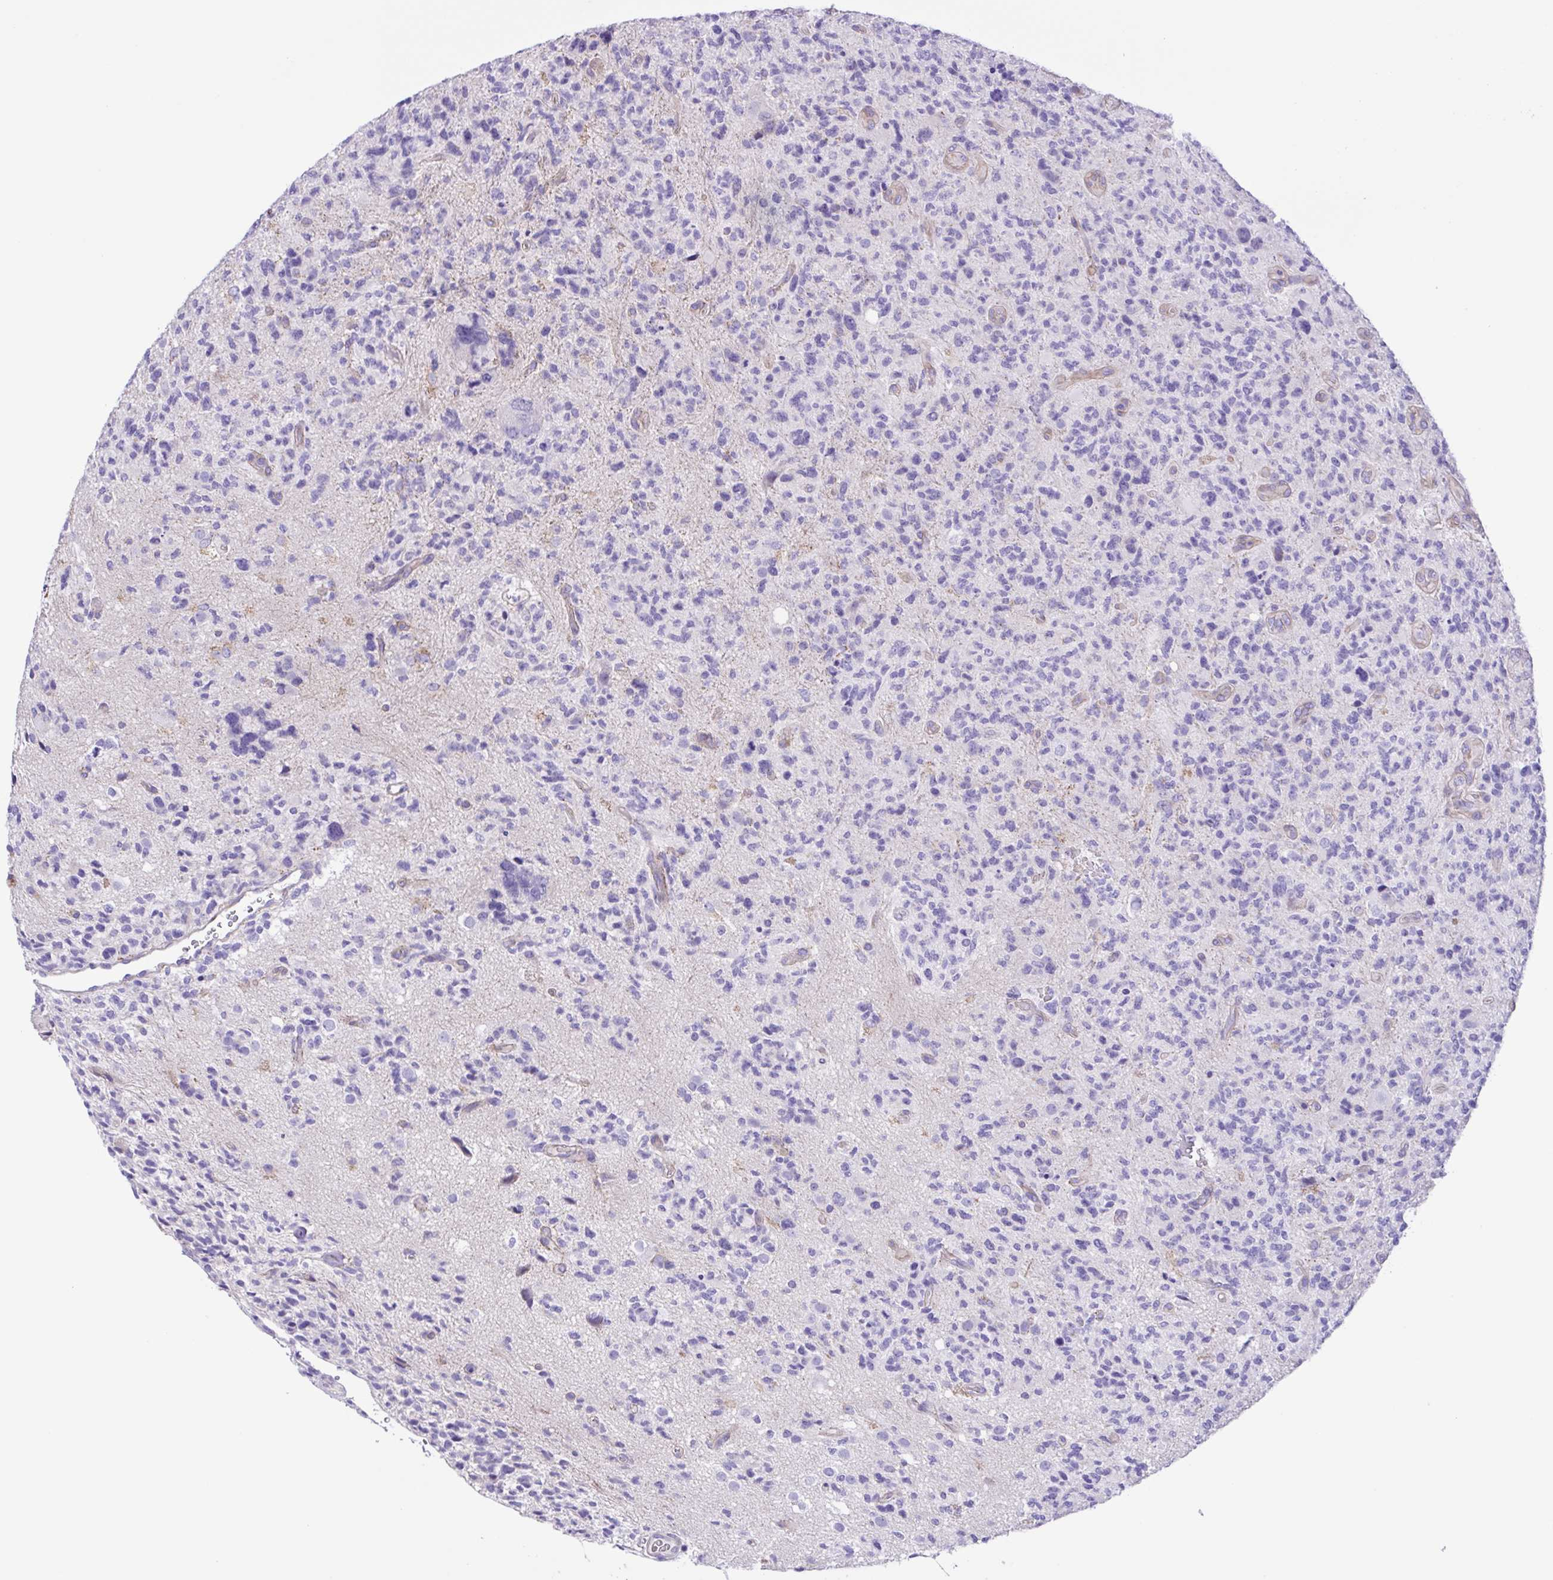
{"staining": {"intensity": "negative", "quantity": "none", "location": "none"}, "tissue": "glioma", "cell_type": "Tumor cells", "image_type": "cancer", "snomed": [{"axis": "morphology", "description": "Glioma, malignant, High grade"}, {"axis": "topography", "description": "Brain"}], "caption": "Protein analysis of glioma demonstrates no significant staining in tumor cells.", "gene": "ISM2", "patient": {"sex": "female", "age": 71}}